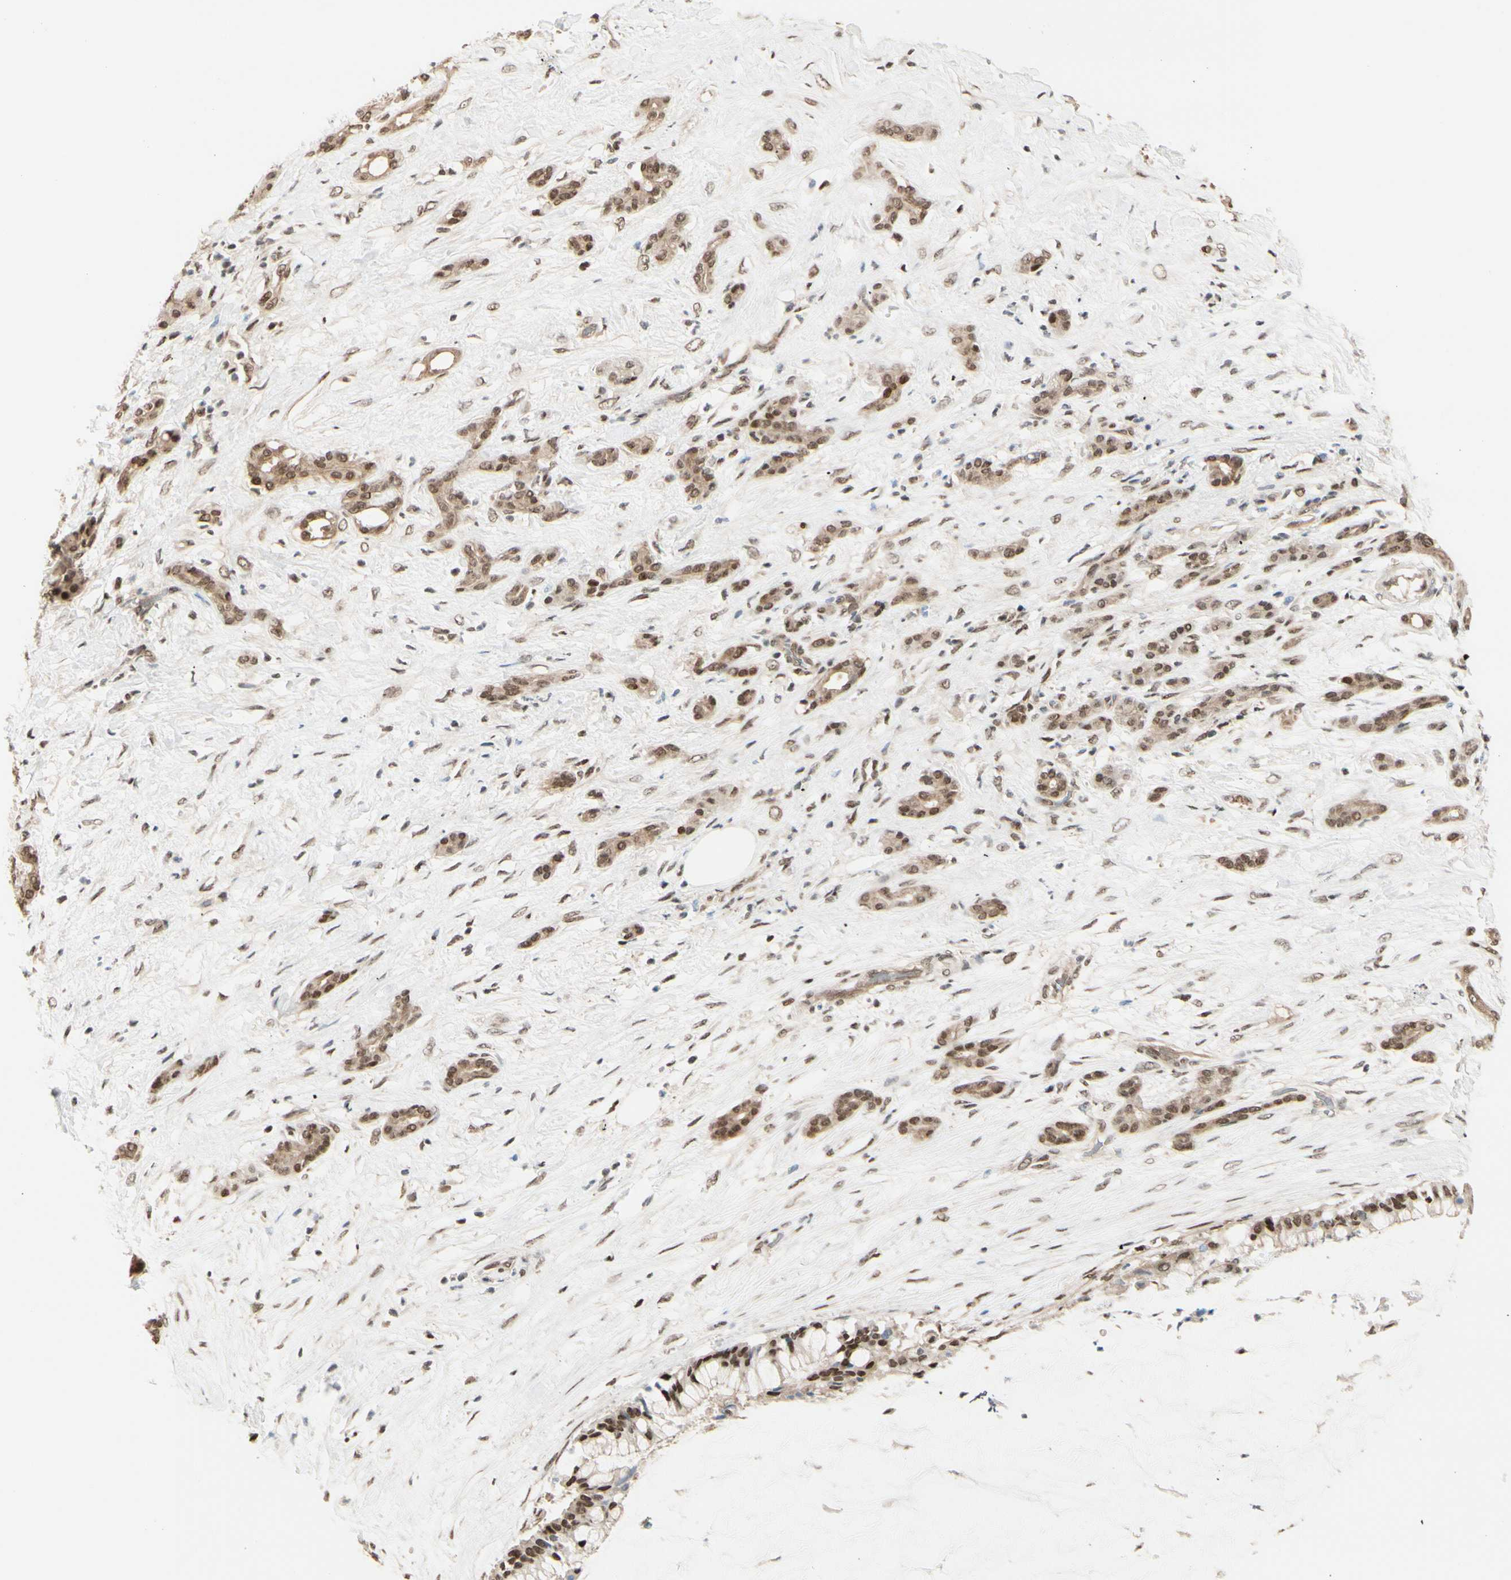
{"staining": {"intensity": "moderate", "quantity": ">75%", "location": "nuclear"}, "tissue": "pancreatic cancer", "cell_type": "Tumor cells", "image_type": "cancer", "snomed": [{"axis": "morphology", "description": "Adenocarcinoma, NOS"}, {"axis": "topography", "description": "Pancreas"}], "caption": "Pancreatic adenocarcinoma stained with a protein marker exhibits moderate staining in tumor cells.", "gene": "SUFU", "patient": {"sex": "male", "age": 41}}